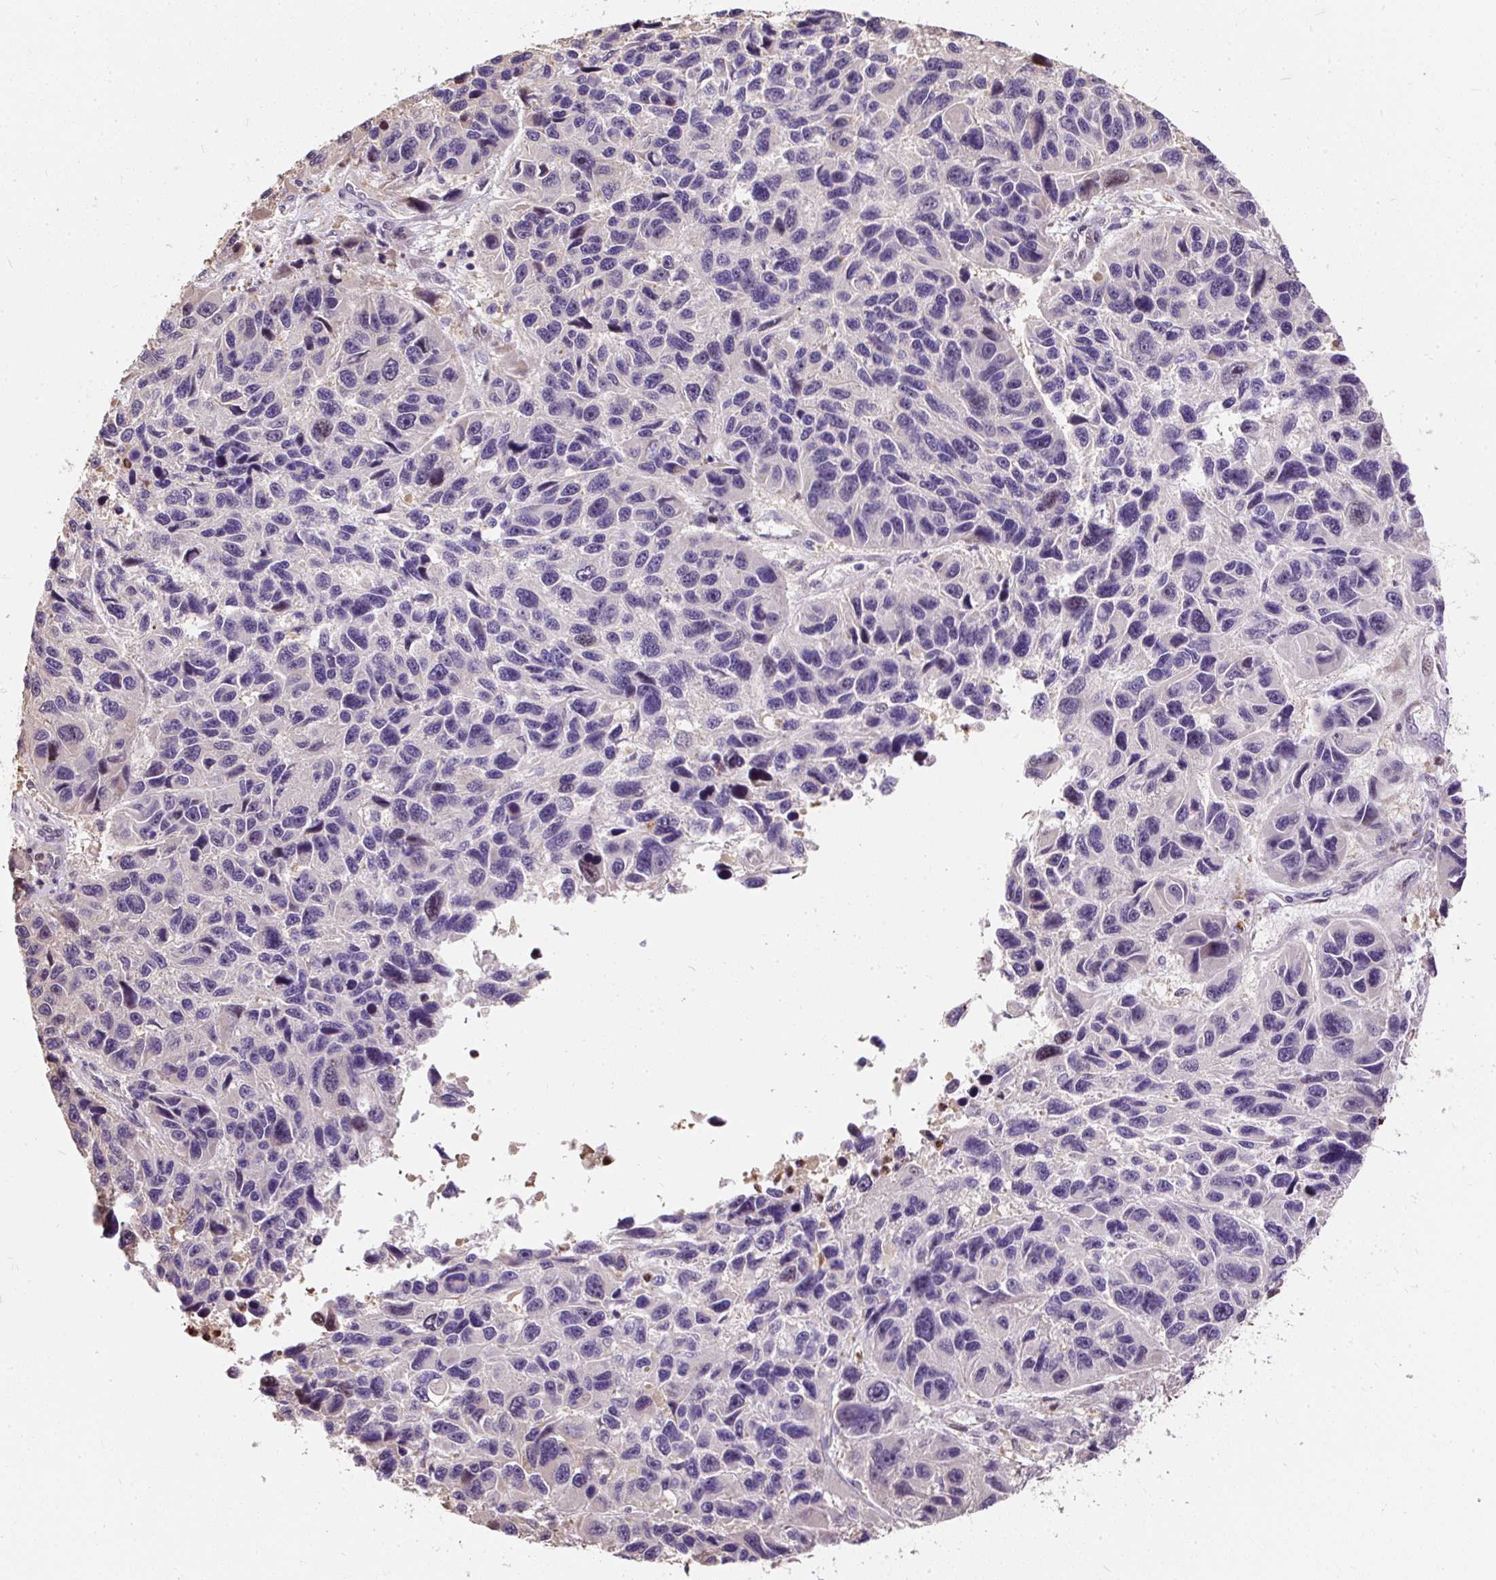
{"staining": {"intensity": "negative", "quantity": "none", "location": "none"}, "tissue": "melanoma", "cell_type": "Tumor cells", "image_type": "cancer", "snomed": [{"axis": "morphology", "description": "Malignant melanoma, NOS"}, {"axis": "topography", "description": "Skin"}], "caption": "An IHC histopathology image of malignant melanoma is shown. There is no staining in tumor cells of malignant melanoma.", "gene": "PUS7L", "patient": {"sex": "male", "age": 53}}